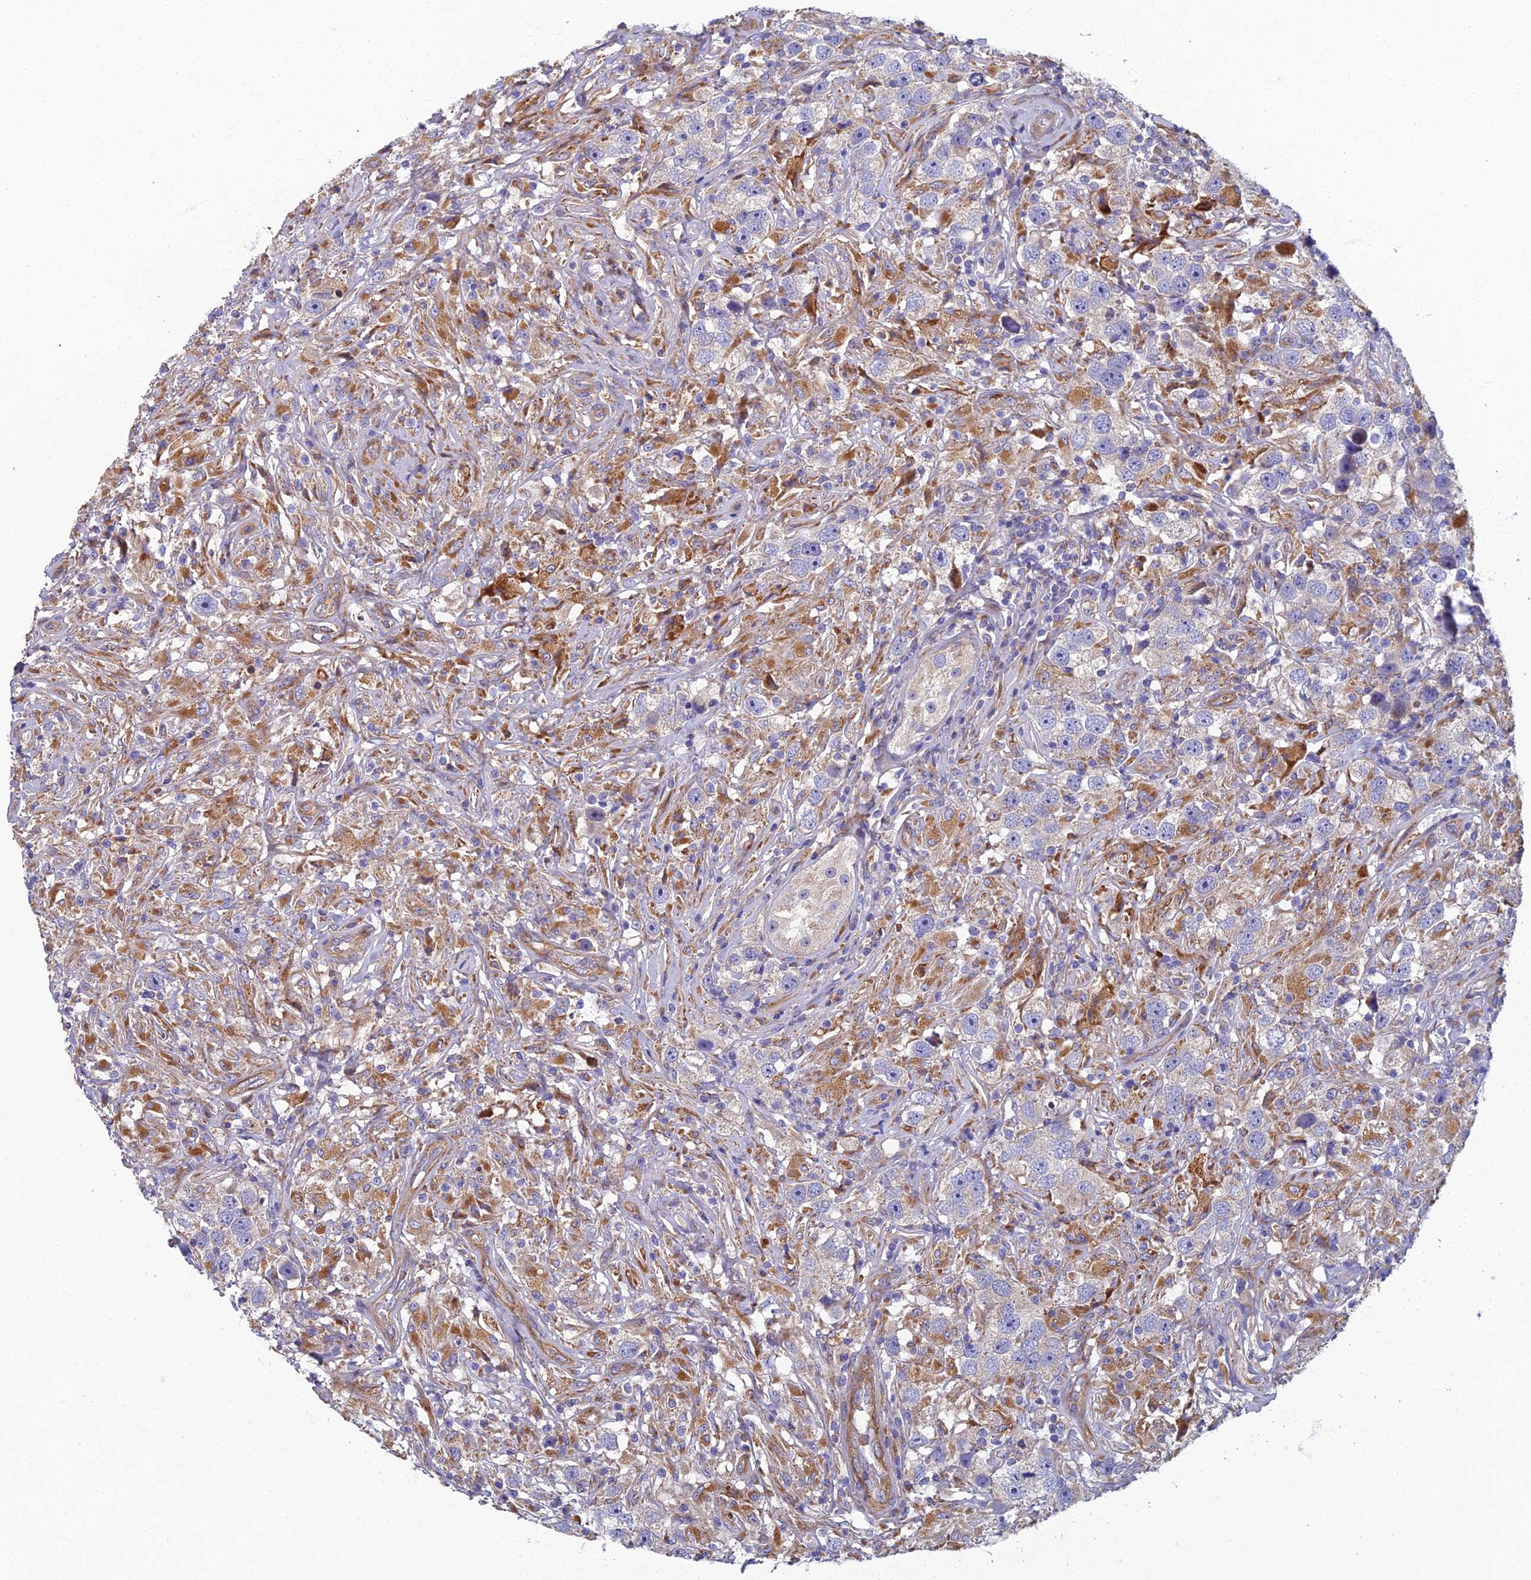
{"staining": {"intensity": "negative", "quantity": "none", "location": "none"}, "tissue": "testis cancer", "cell_type": "Tumor cells", "image_type": "cancer", "snomed": [{"axis": "morphology", "description": "Seminoma, NOS"}, {"axis": "topography", "description": "Testis"}], "caption": "The immunohistochemistry histopathology image has no significant staining in tumor cells of testis cancer tissue. (Immunohistochemistry, brightfield microscopy, high magnification).", "gene": "RNASEK", "patient": {"sex": "male", "age": 49}}